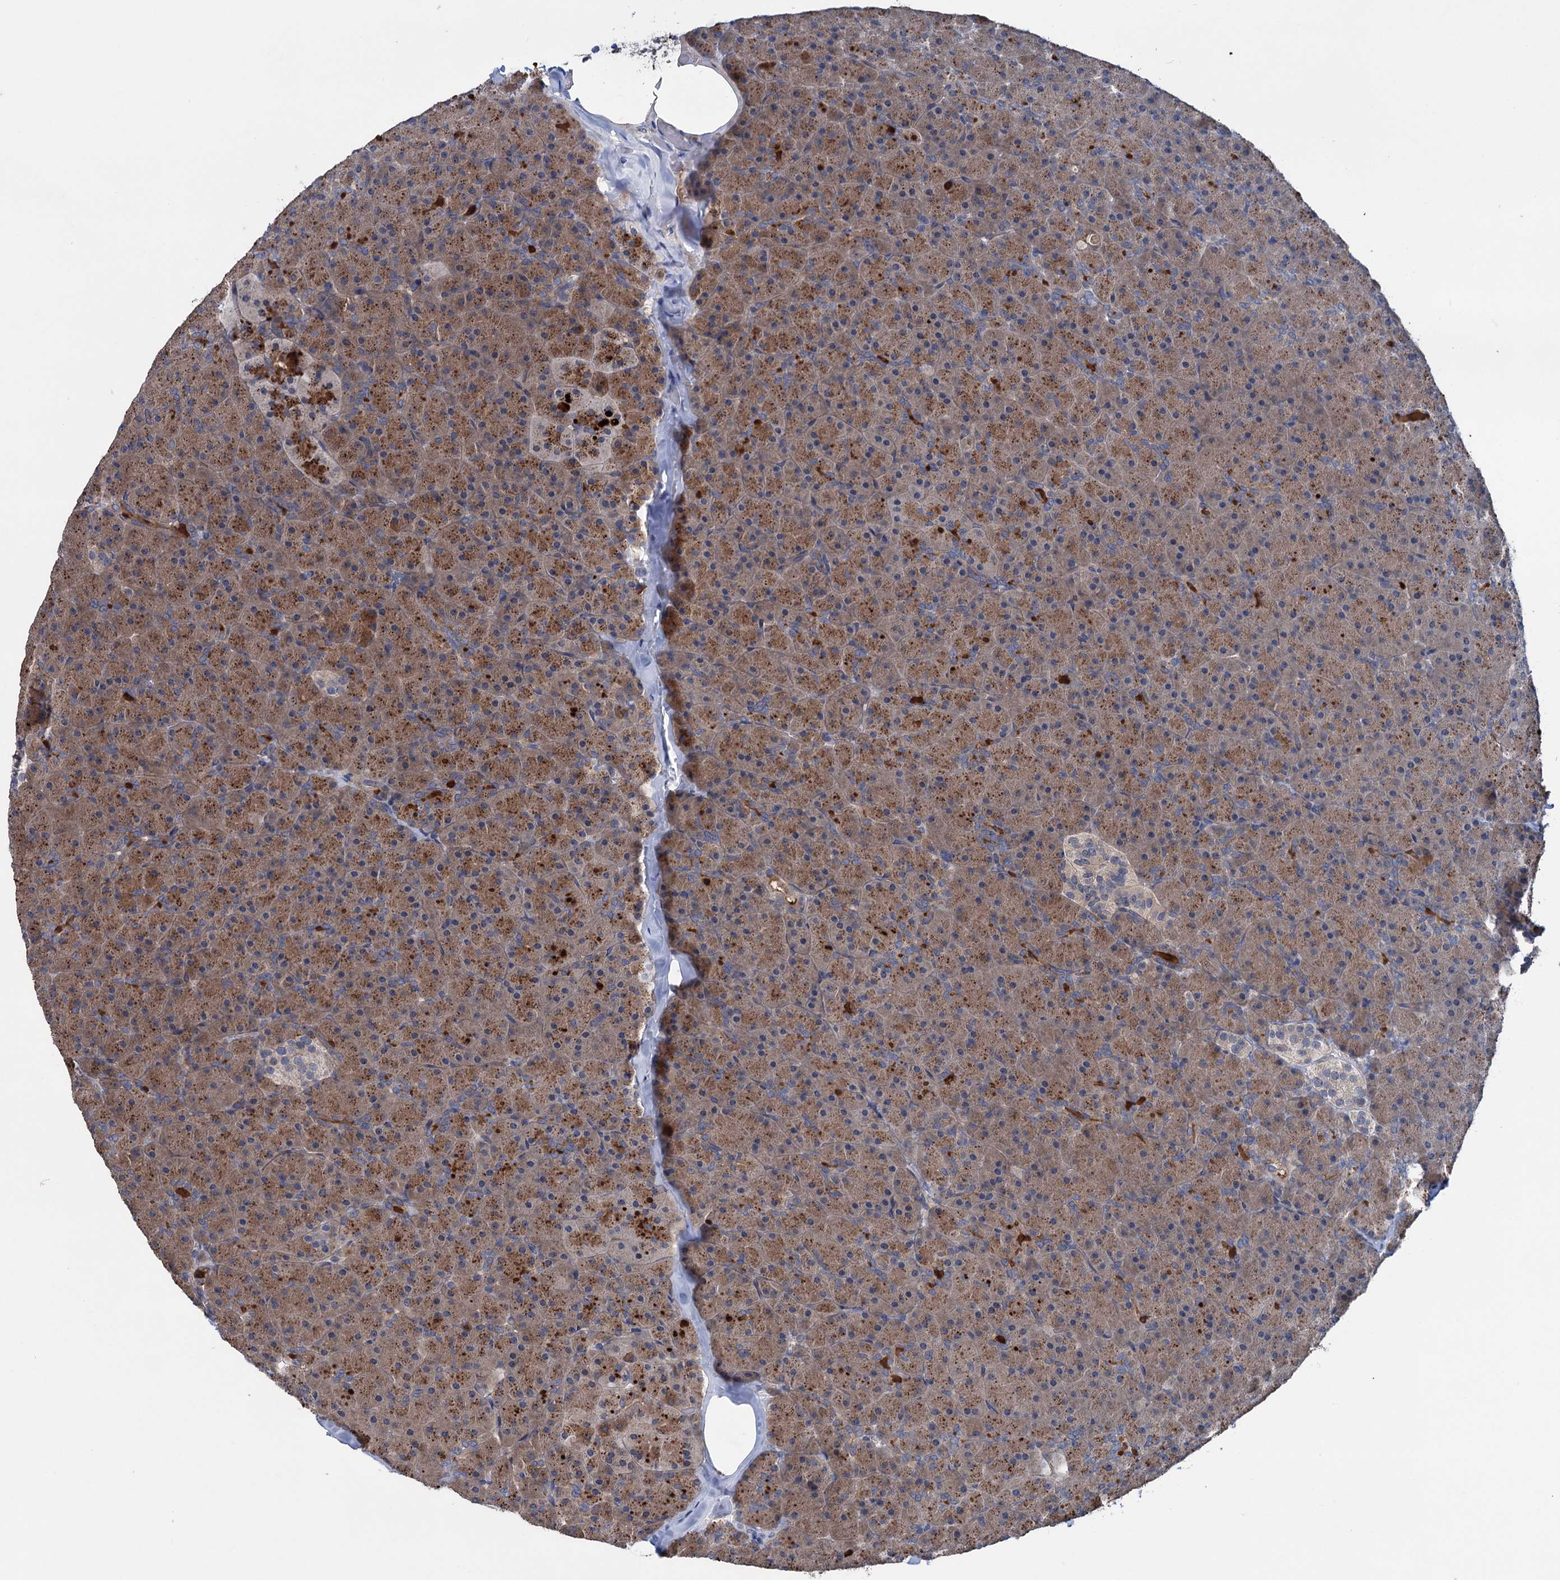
{"staining": {"intensity": "moderate", "quantity": ">75%", "location": "cytoplasmic/membranous"}, "tissue": "pancreas", "cell_type": "Exocrine glandular cells", "image_type": "normal", "snomed": [{"axis": "morphology", "description": "Normal tissue, NOS"}, {"axis": "topography", "description": "Pancreas"}], "caption": "Immunohistochemistry (IHC) image of unremarkable pancreas: human pancreas stained using immunohistochemistry (IHC) reveals medium levels of moderate protein expression localized specifically in the cytoplasmic/membranous of exocrine glandular cells, appearing as a cytoplasmic/membranous brown color.", "gene": "EYA4", "patient": {"sex": "male", "age": 36}}